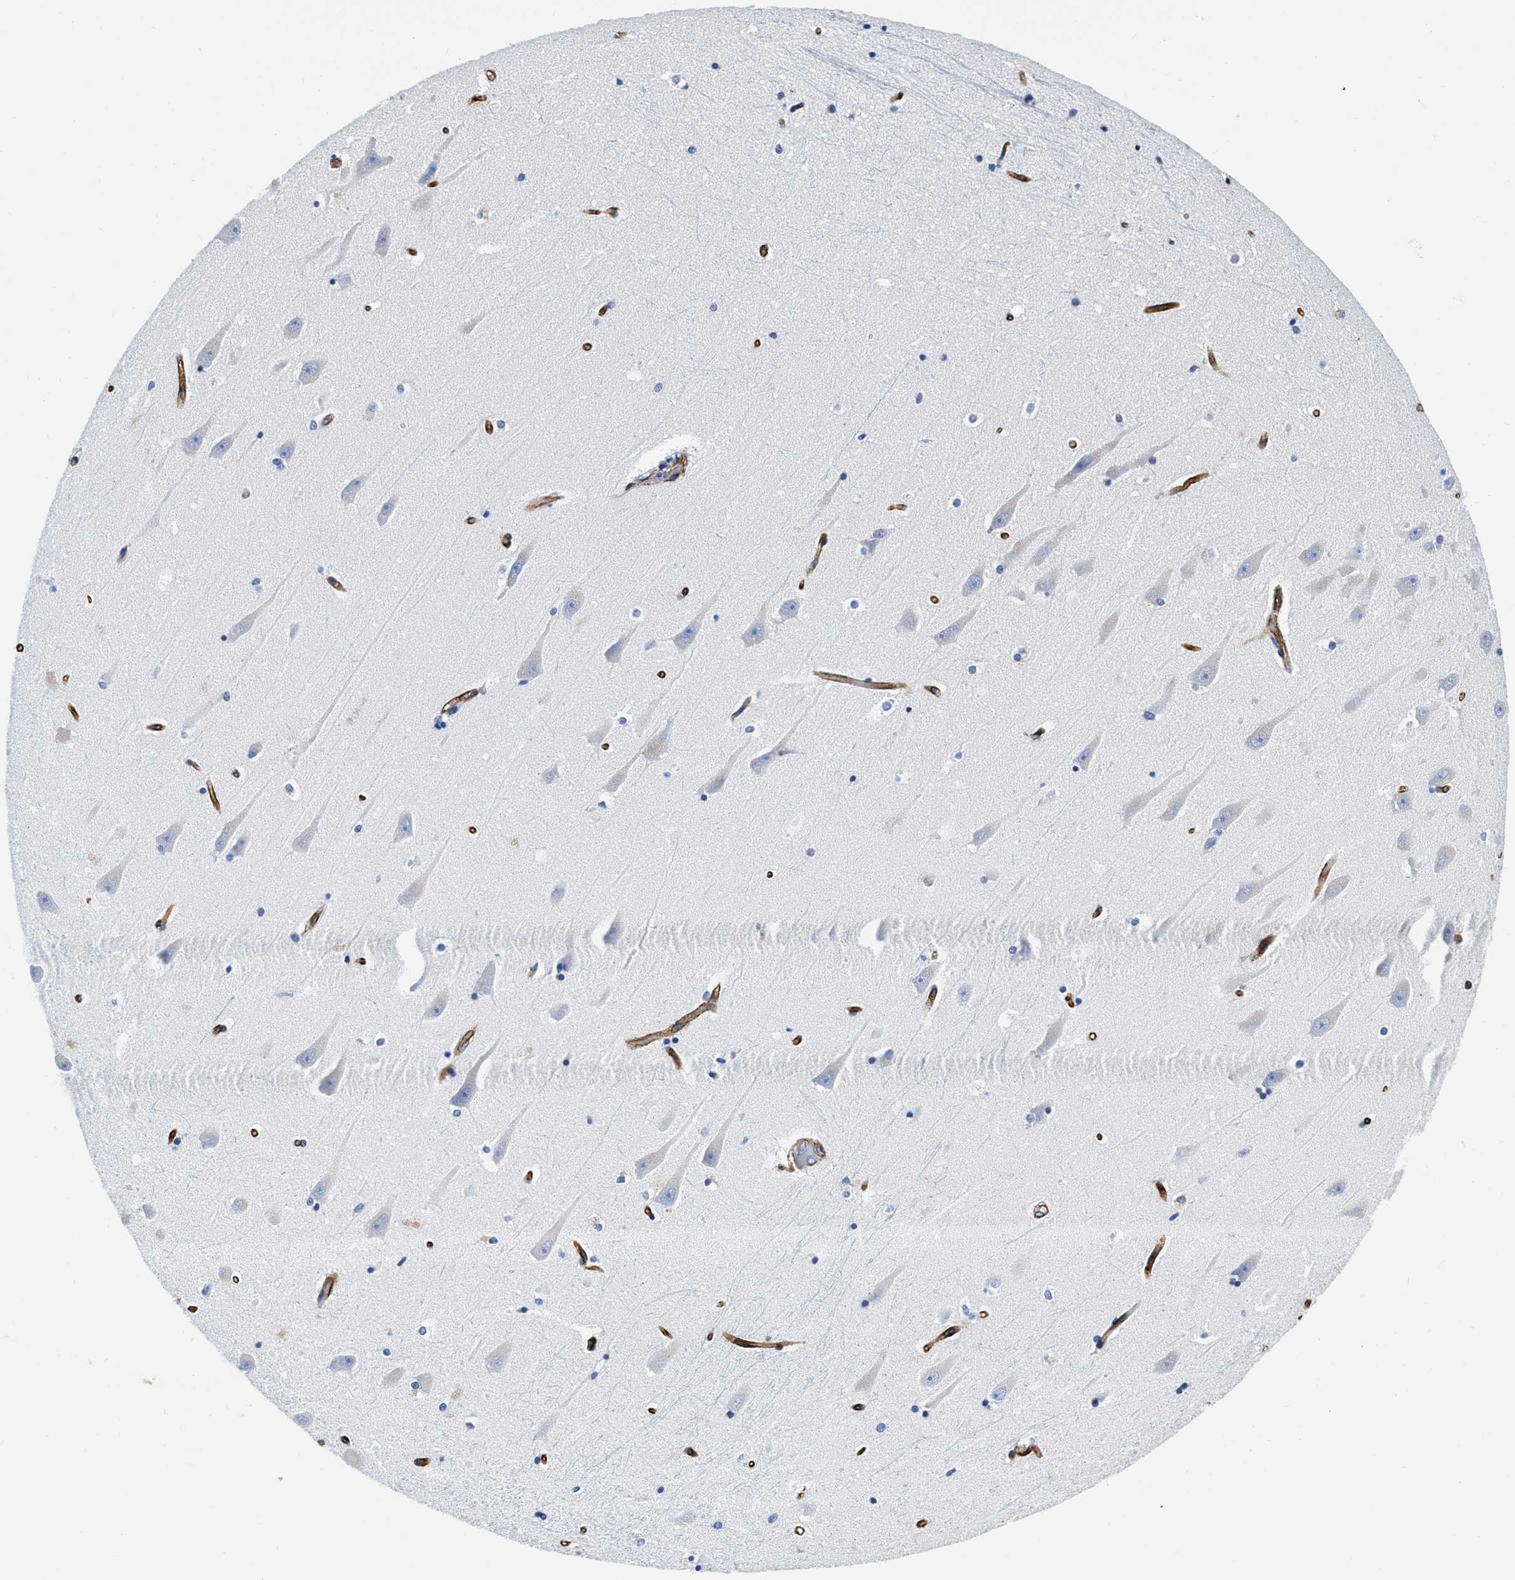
{"staining": {"intensity": "negative", "quantity": "none", "location": "none"}, "tissue": "hippocampus", "cell_type": "Glial cells", "image_type": "normal", "snomed": [{"axis": "morphology", "description": "Normal tissue, NOS"}, {"axis": "topography", "description": "Hippocampus"}], "caption": "This is an immunohistochemistry (IHC) micrograph of normal hippocampus. There is no expression in glial cells.", "gene": "TVP23B", "patient": {"sex": "male", "age": 45}}